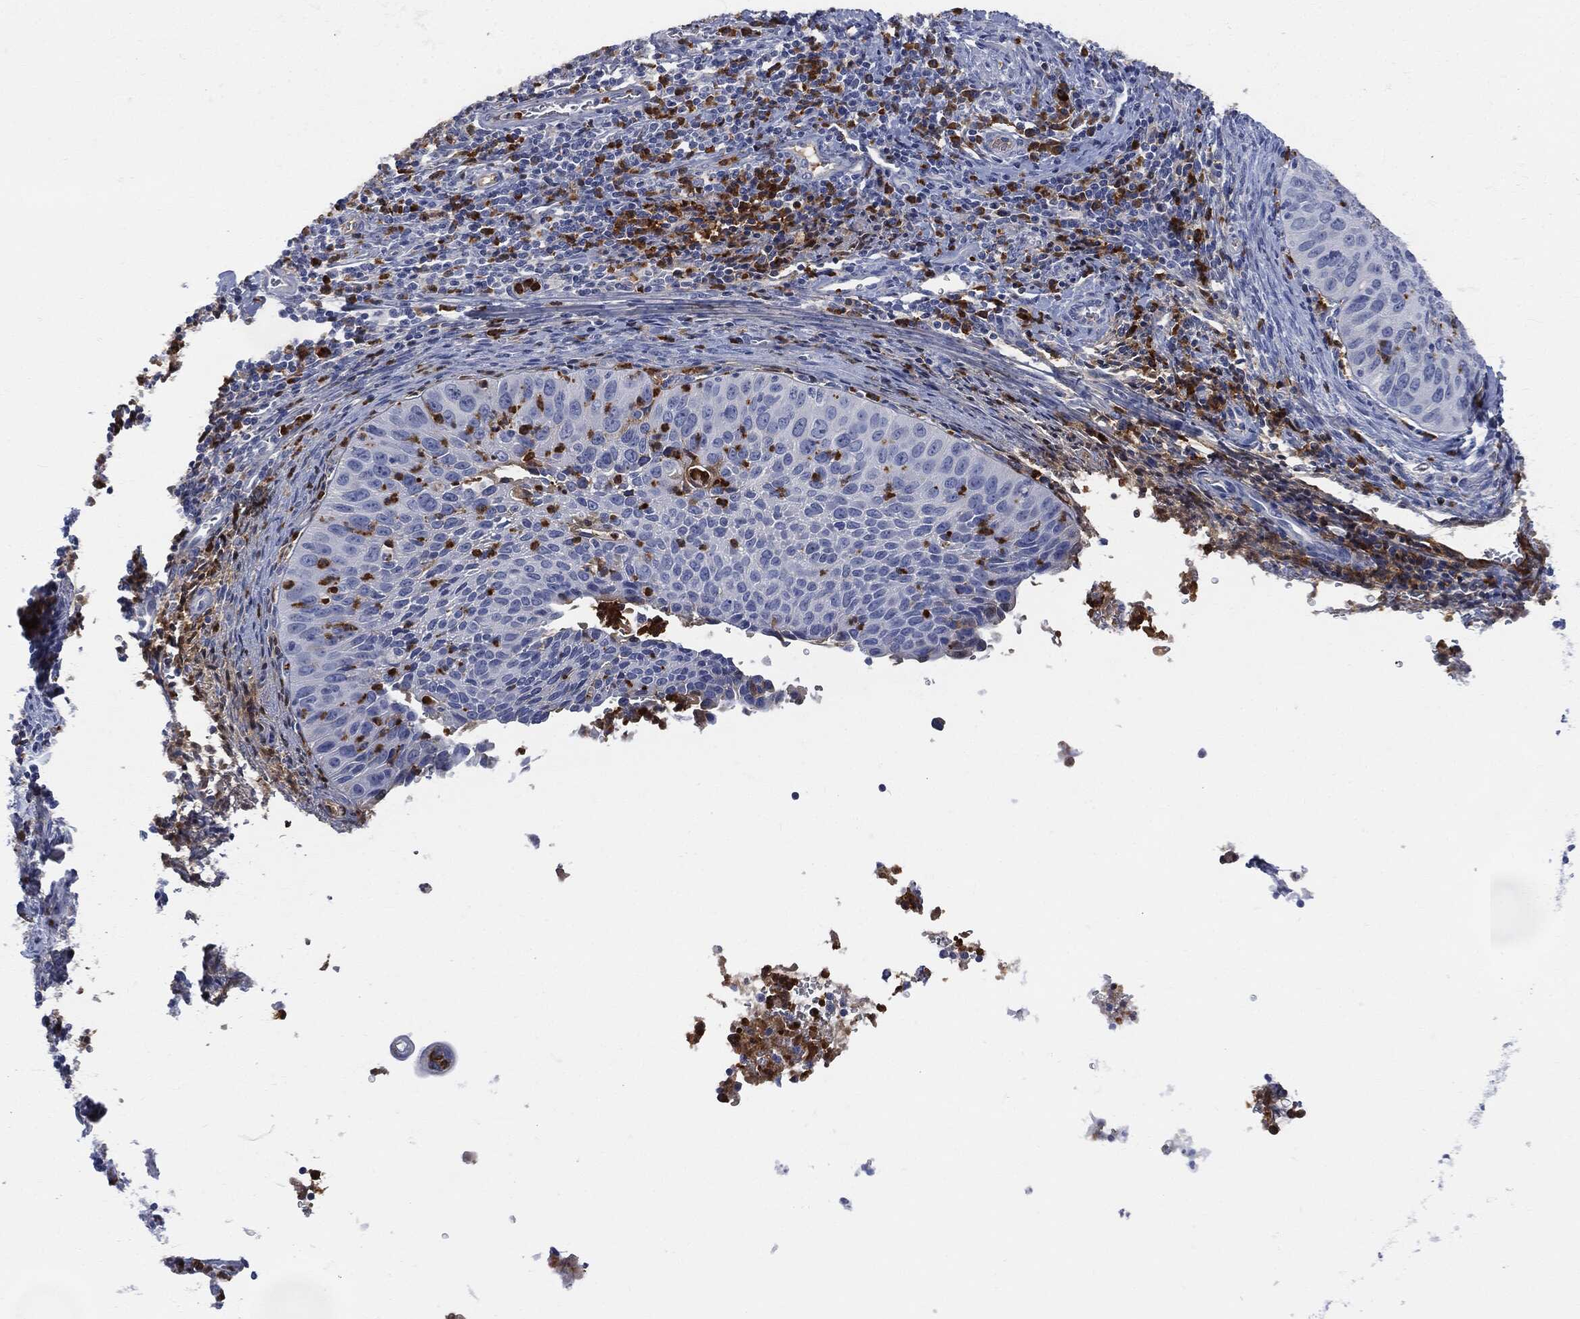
{"staining": {"intensity": "negative", "quantity": "none", "location": "none"}, "tissue": "cervical cancer", "cell_type": "Tumor cells", "image_type": "cancer", "snomed": [{"axis": "morphology", "description": "Squamous cell carcinoma, NOS"}, {"axis": "topography", "description": "Cervix"}], "caption": "An image of cervical cancer (squamous cell carcinoma) stained for a protein demonstrates no brown staining in tumor cells.", "gene": "BTK", "patient": {"sex": "female", "age": 26}}